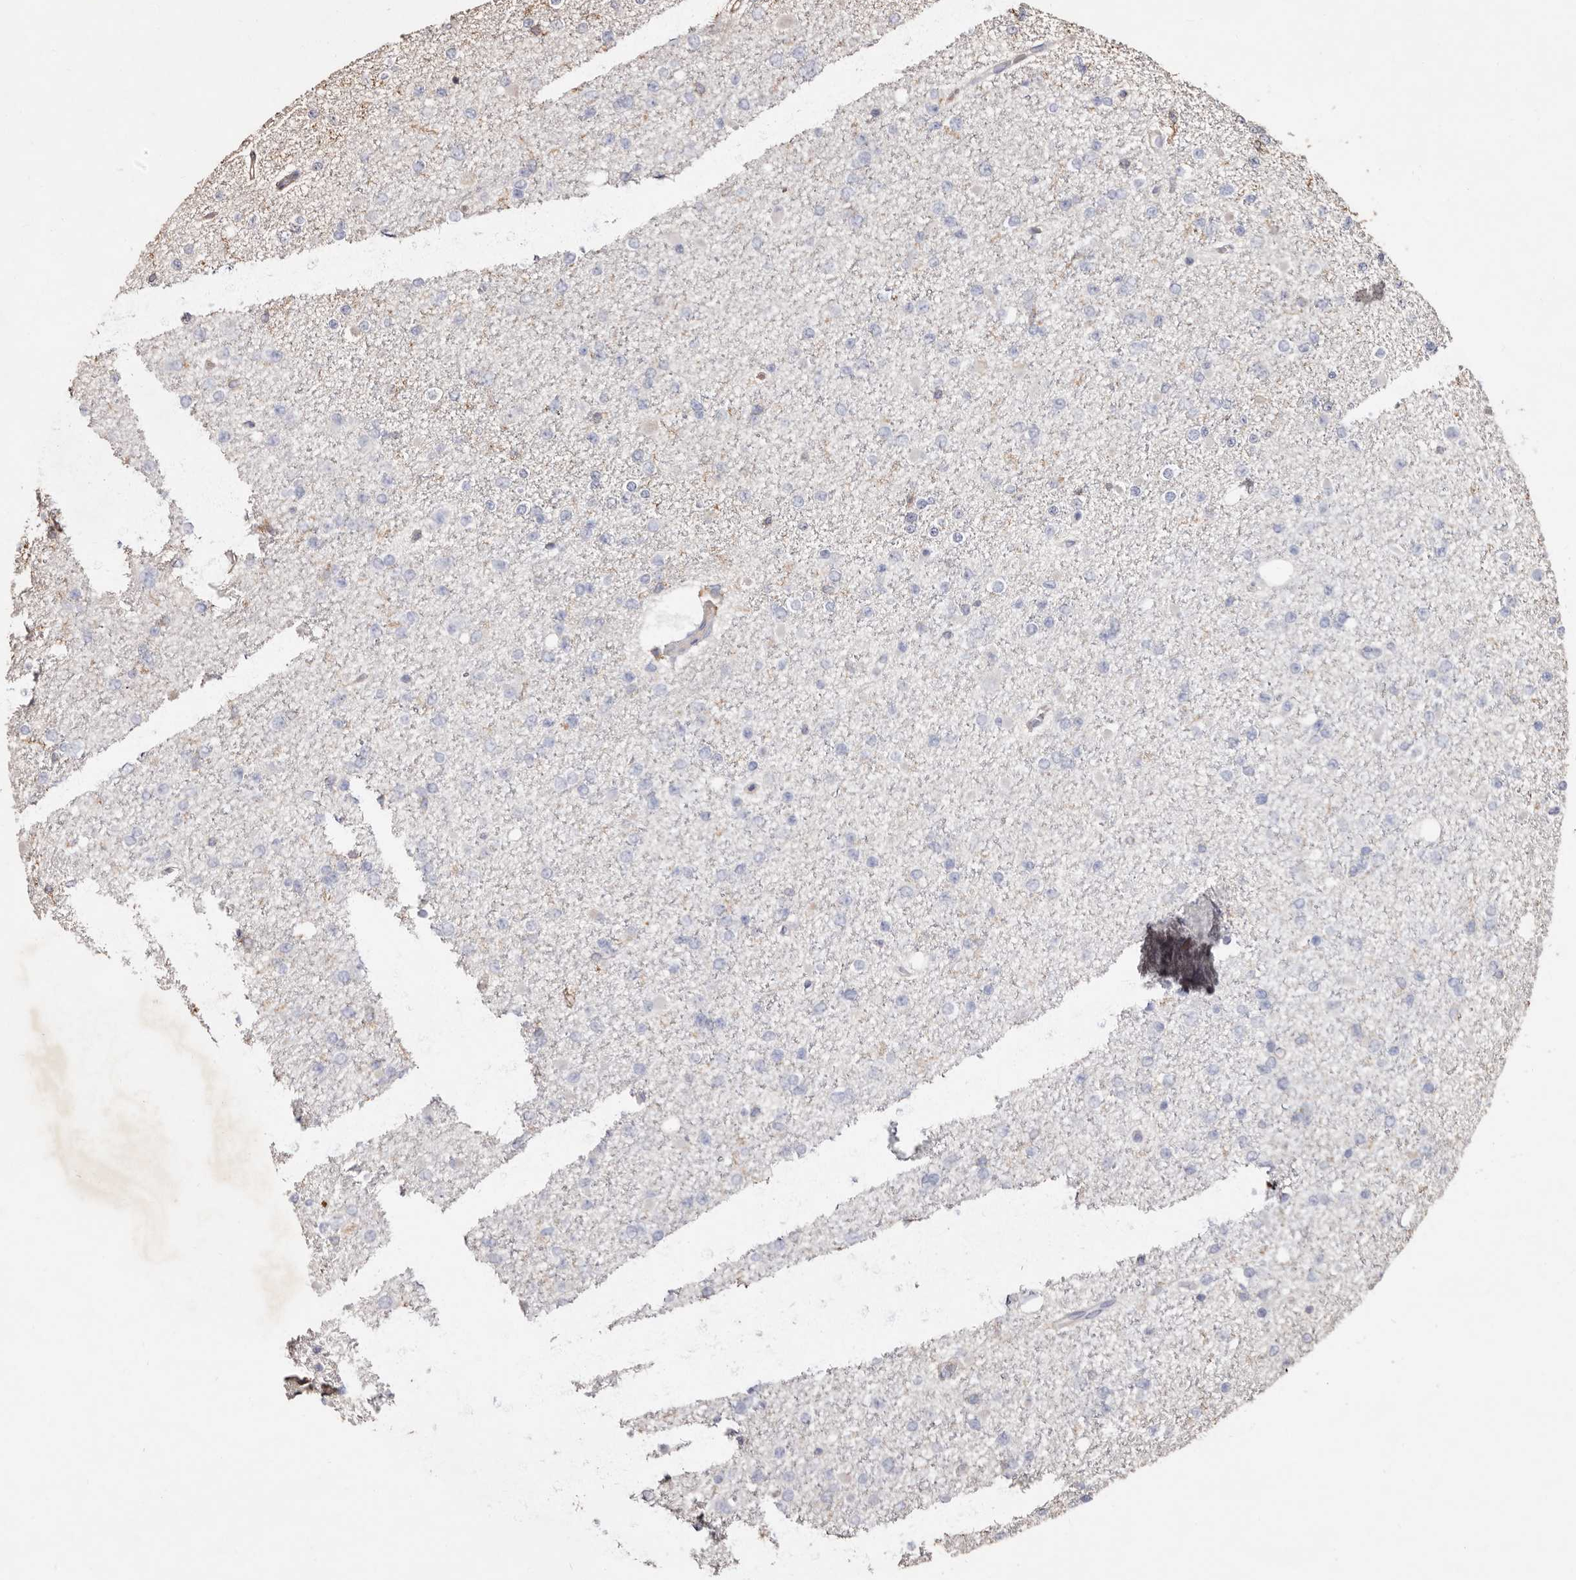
{"staining": {"intensity": "negative", "quantity": "none", "location": "none"}, "tissue": "glioma", "cell_type": "Tumor cells", "image_type": "cancer", "snomed": [{"axis": "morphology", "description": "Glioma, malignant, Low grade"}, {"axis": "topography", "description": "Brain"}], "caption": "A photomicrograph of malignant glioma (low-grade) stained for a protein demonstrates no brown staining in tumor cells. (Stains: DAB (3,3'-diaminobenzidine) immunohistochemistry with hematoxylin counter stain, Microscopy: brightfield microscopy at high magnification).", "gene": "COQ8B", "patient": {"sex": "female", "age": 22}}